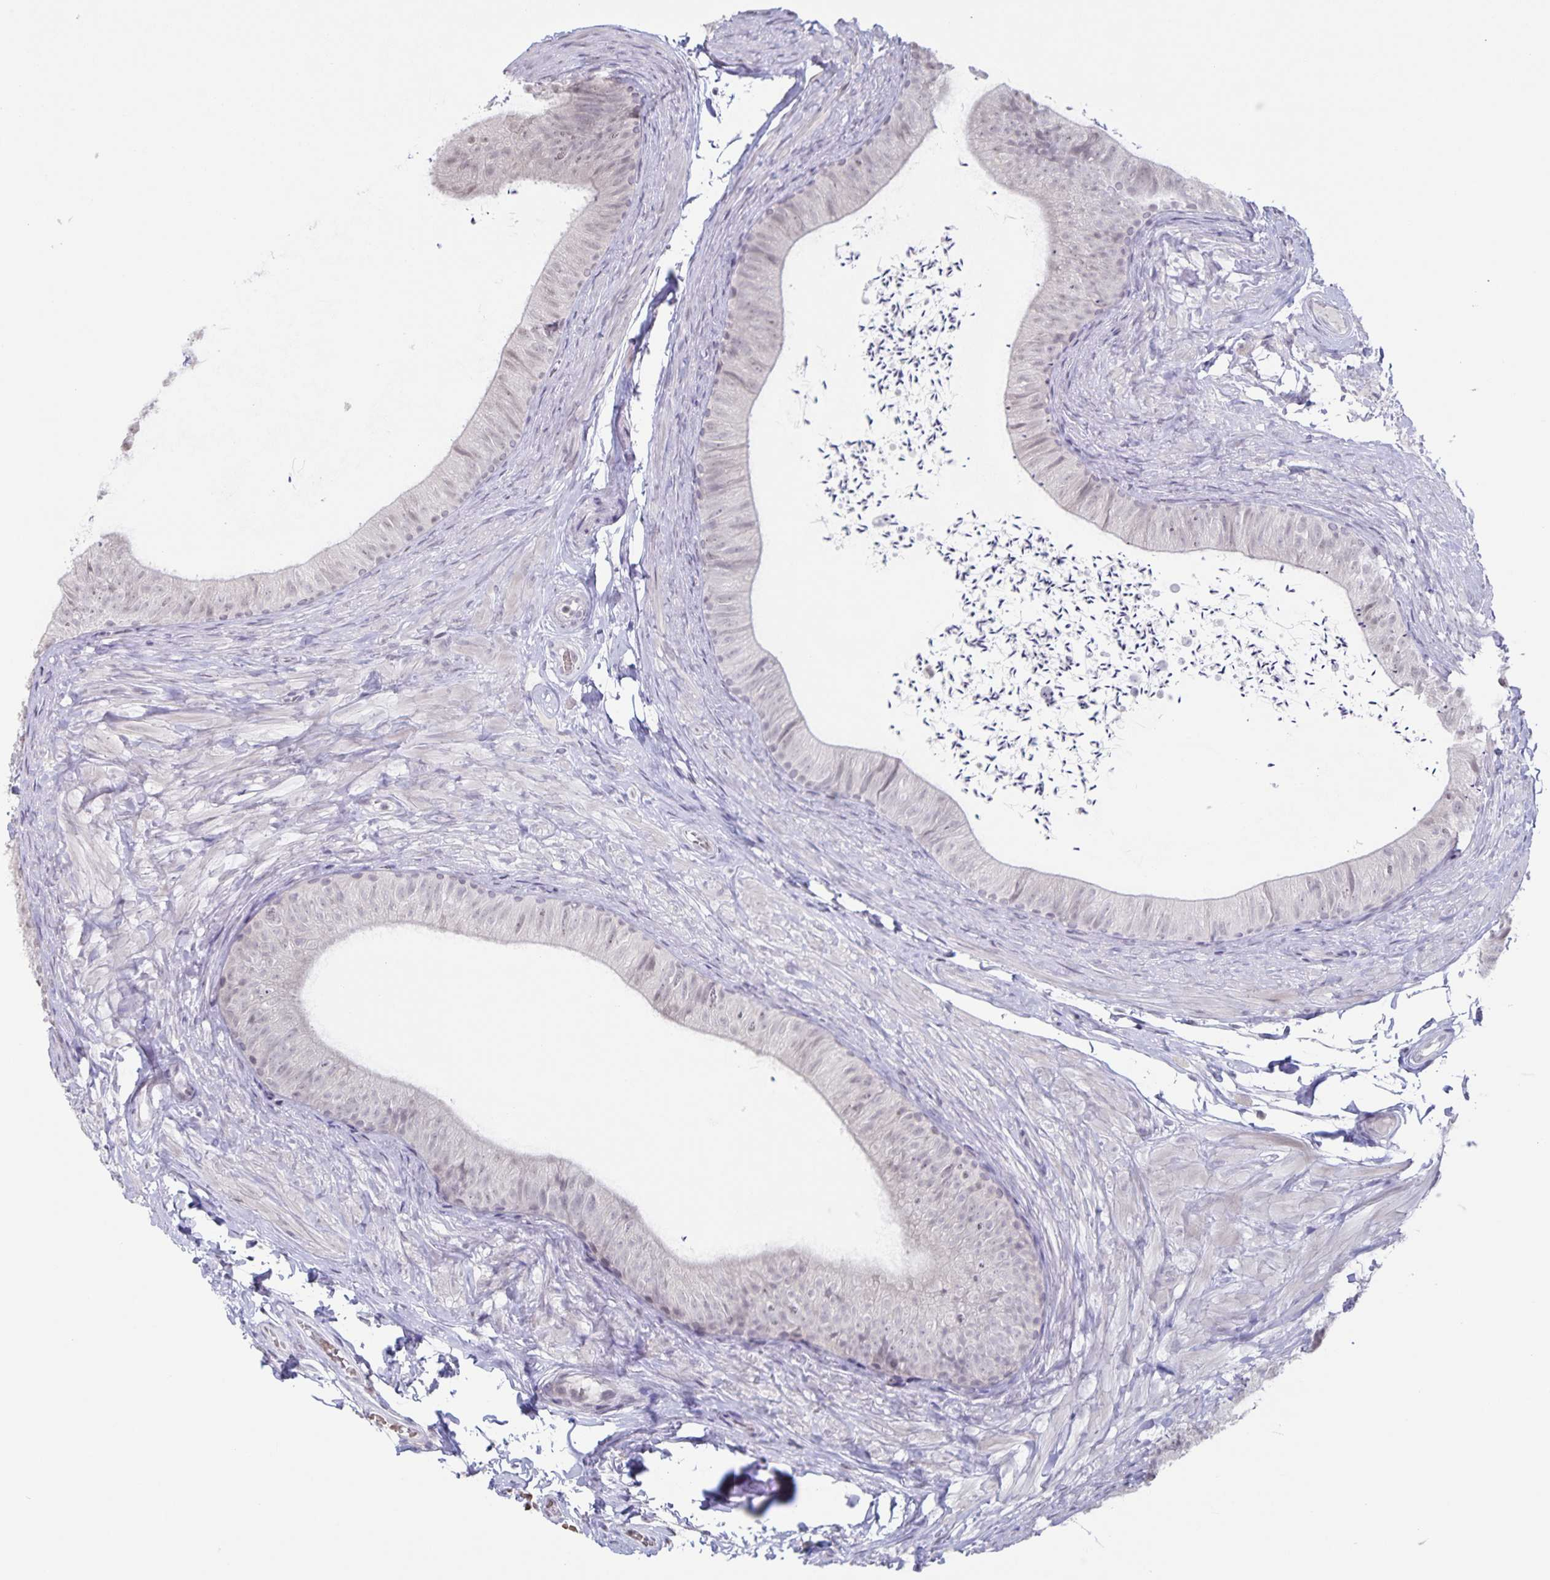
{"staining": {"intensity": "negative", "quantity": "none", "location": "none"}, "tissue": "epididymis", "cell_type": "Glandular cells", "image_type": "normal", "snomed": [{"axis": "morphology", "description": "Normal tissue, NOS"}, {"axis": "topography", "description": "Epididymis, spermatic cord, NOS"}, {"axis": "topography", "description": "Epididymis"}, {"axis": "topography", "description": "Peripheral nerve tissue"}], "caption": "DAB immunohistochemical staining of unremarkable epididymis shows no significant staining in glandular cells. (DAB (3,3'-diaminobenzidine) immunohistochemistry (IHC), high magnification).", "gene": "AQP4", "patient": {"sex": "male", "age": 29}}